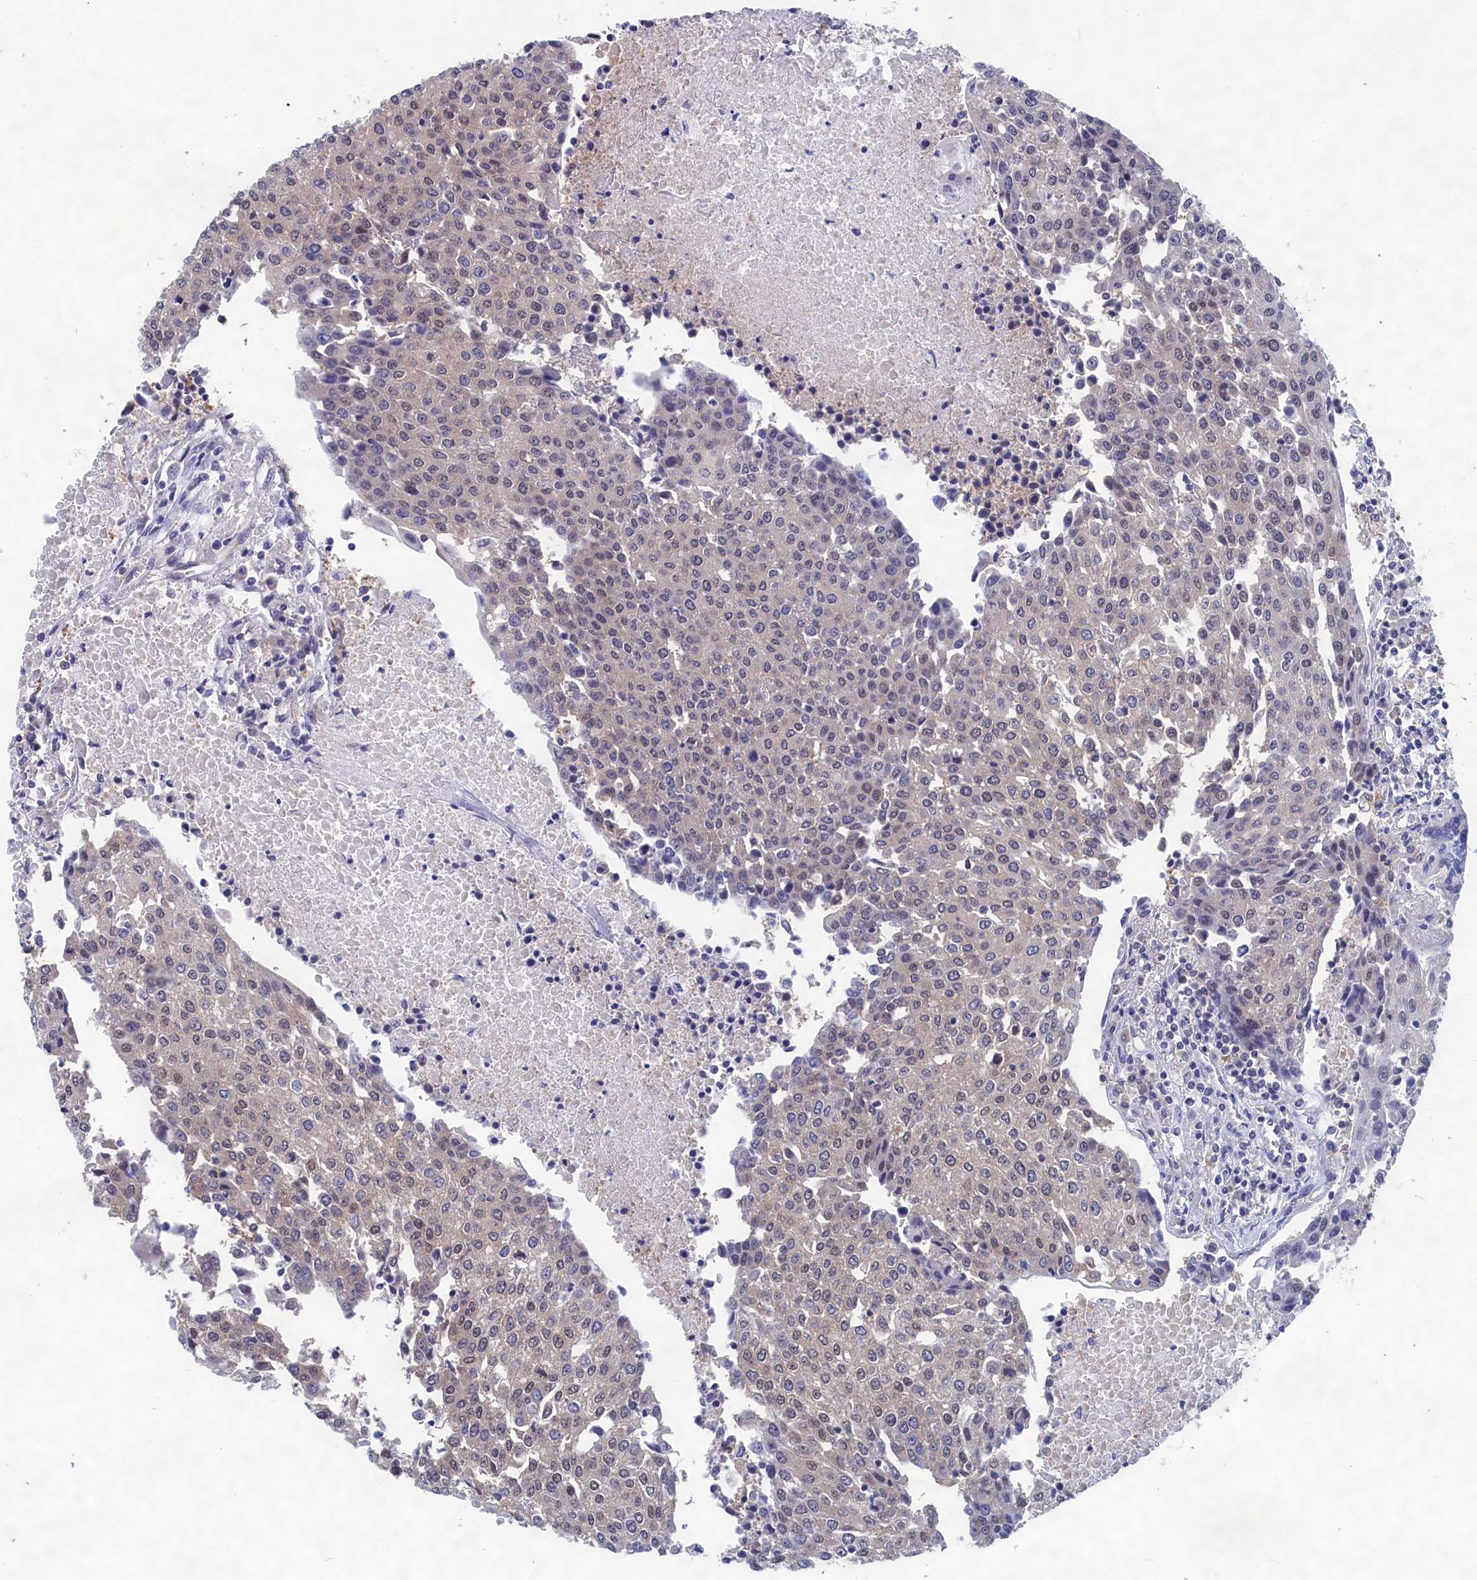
{"staining": {"intensity": "negative", "quantity": "none", "location": "none"}, "tissue": "urothelial cancer", "cell_type": "Tumor cells", "image_type": "cancer", "snomed": [{"axis": "morphology", "description": "Urothelial carcinoma, High grade"}, {"axis": "topography", "description": "Urinary bladder"}], "caption": "Tumor cells show no significant positivity in urothelial carcinoma (high-grade). (Brightfield microscopy of DAB immunohistochemistry at high magnification).", "gene": "PGP", "patient": {"sex": "female", "age": 85}}